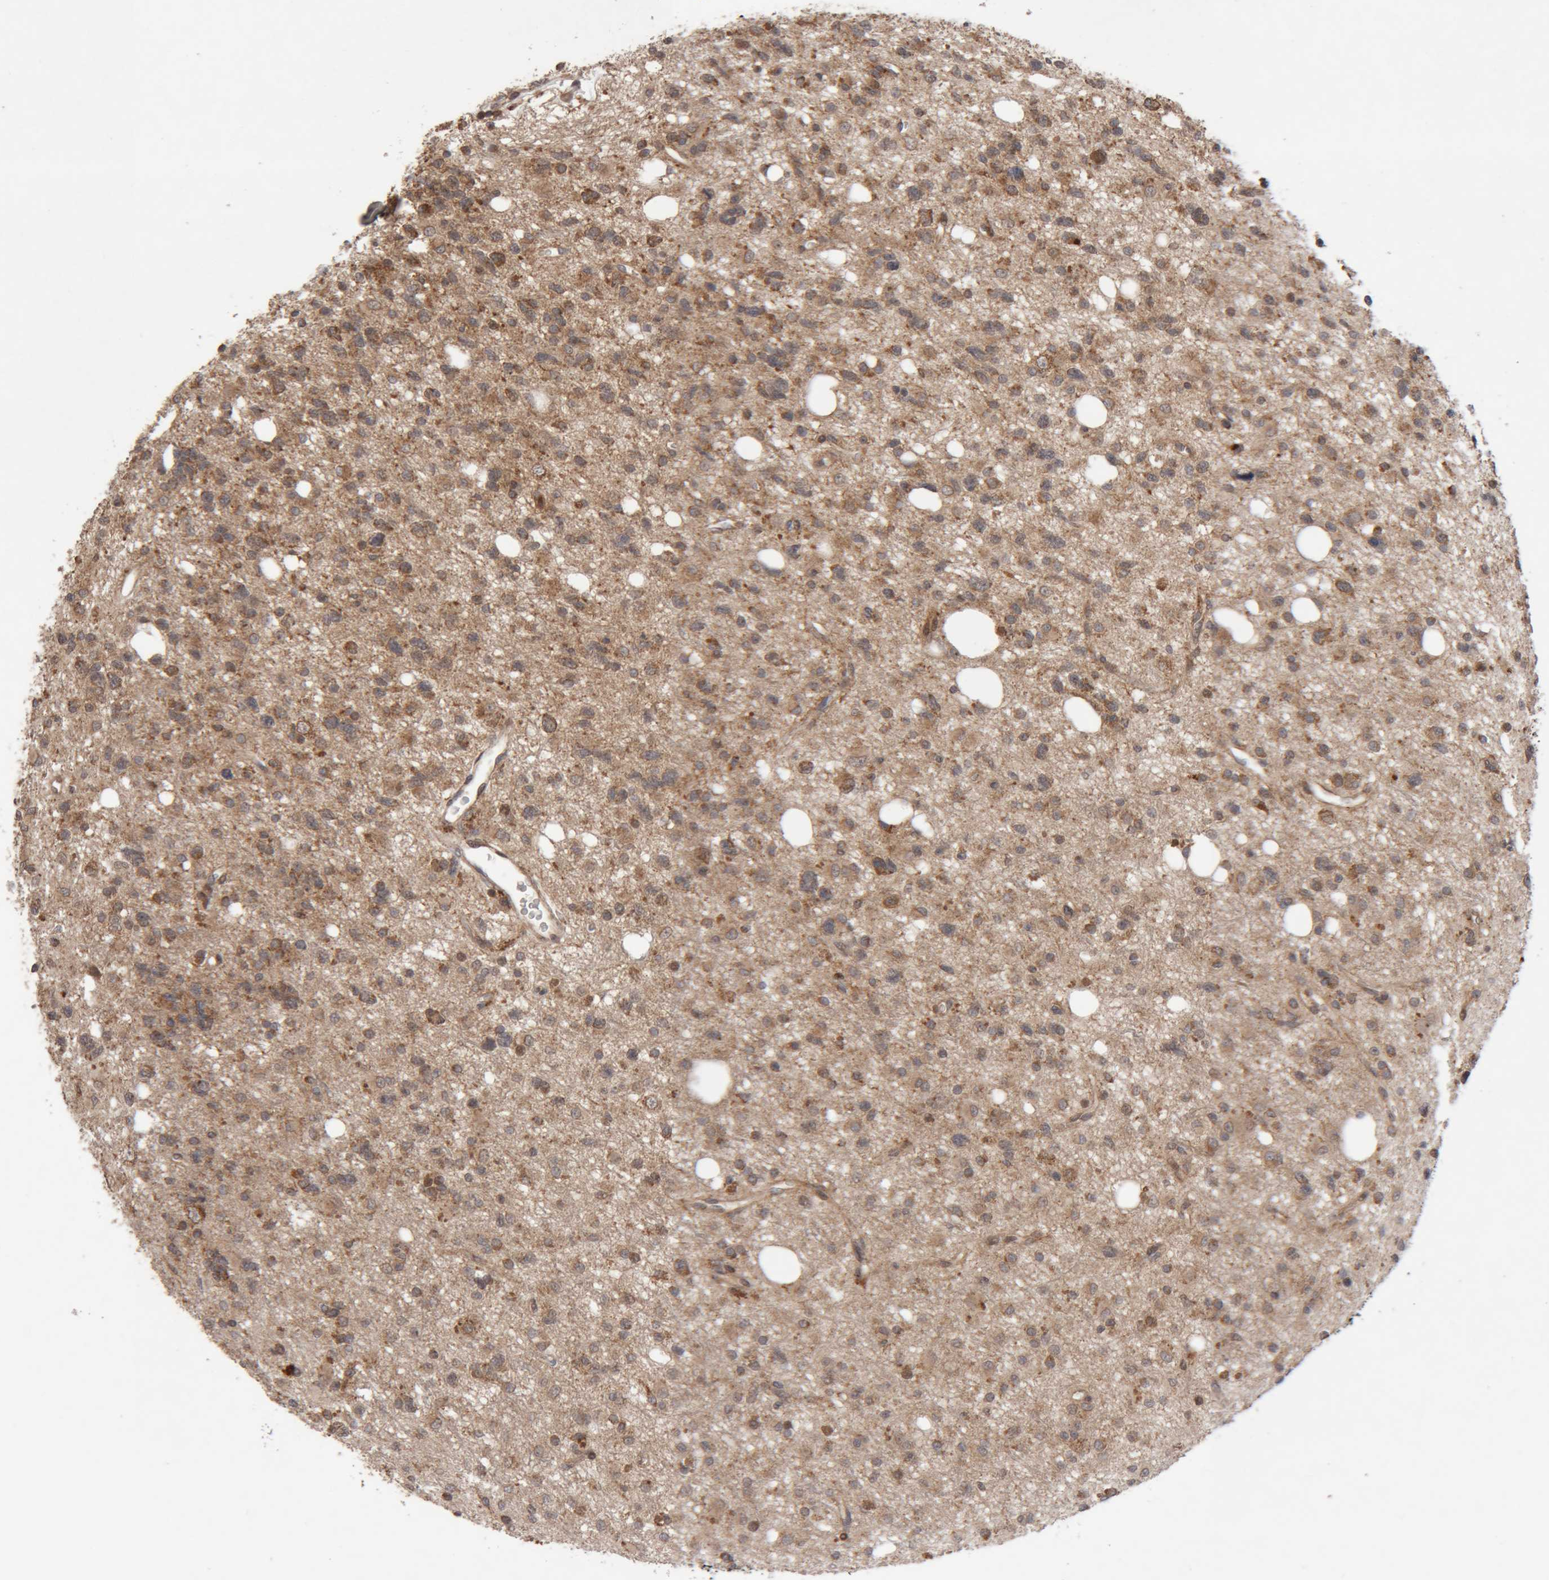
{"staining": {"intensity": "moderate", "quantity": ">75%", "location": "cytoplasmic/membranous"}, "tissue": "glioma", "cell_type": "Tumor cells", "image_type": "cancer", "snomed": [{"axis": "morphology", "description": "Glioma, malignant, High grade"}, {"axis": "topography", "description": "Brain"}], "caption": "Immunohistochemistry (IHC) staining of glioma, which shows medium levels of moderate cytoplasmic/membranous expression in approximately >75% of tumor cells indicating moderate cytoplasmic/membranous protein expression. The staining was performed using DAB (brown) for protein detection and nuclei were counterstained in hematoxylin (blue).", "gene": "KIF21B", "patient": {"sex": "female", "age": 62}}